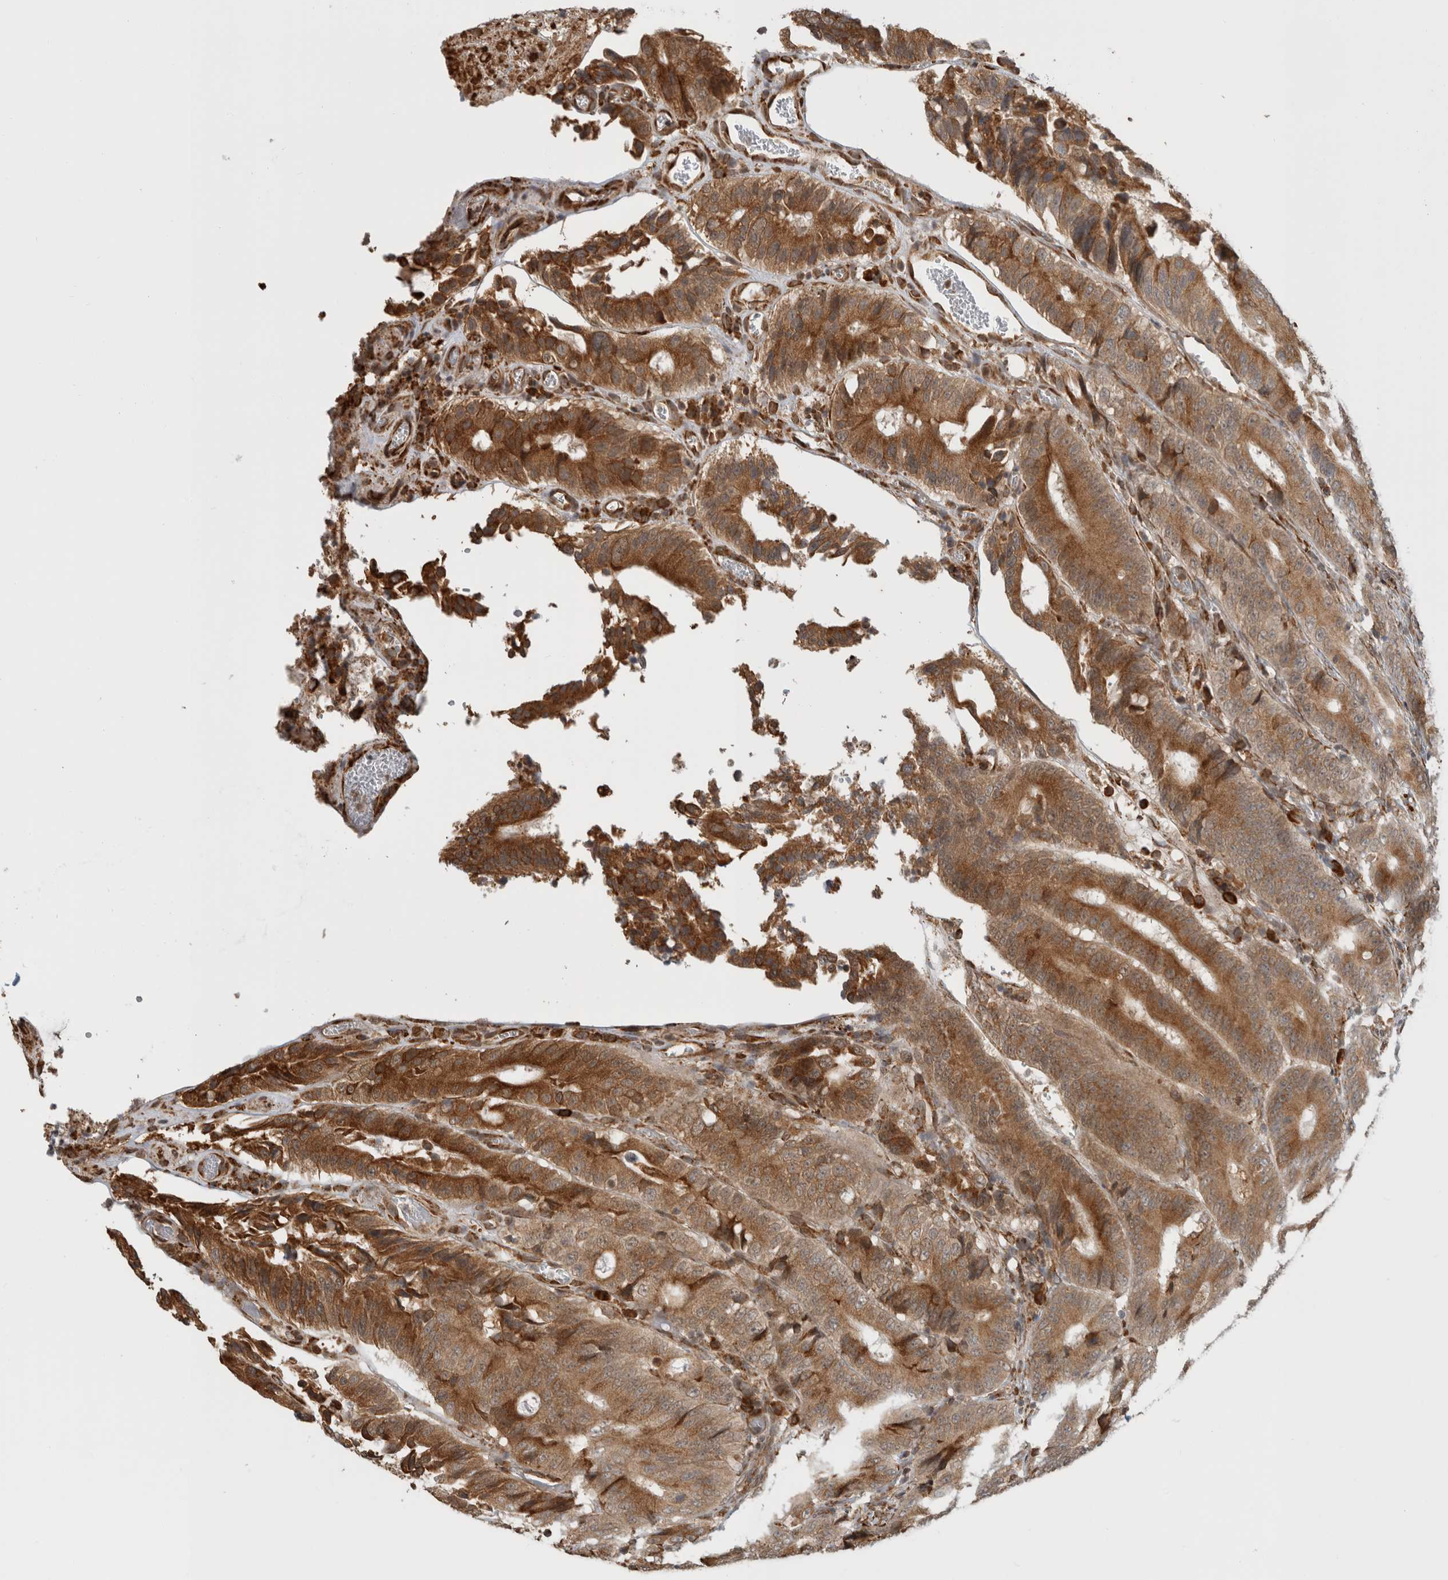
{"staining": {"intensity": "moderate", "quantity": ">75%", "location": "cytoplasmic/membranous"}, "tissue": "colorectal cancer", "cell_type": "Tumor cells", "image_type": "cancer", "snomed": [{"axis": "morphology", "description": "Adenocarcinoma, NOS"}, {"axis": "topography", "description": "Colon"}], "caption": "The immunohistochemical stain highlights moderate cytoplasmic/membranous staining in tumor cells of colorectal cancer (adenocarcinoma) tissue. Using DAB (3,3'-diaminobenzidine) (brown) and hematoxylin (blue) stains, captured at high magnification using brightfield microscopy.", "gene": "MS4A7", "patient": {"sex": "male", "age": 83}}